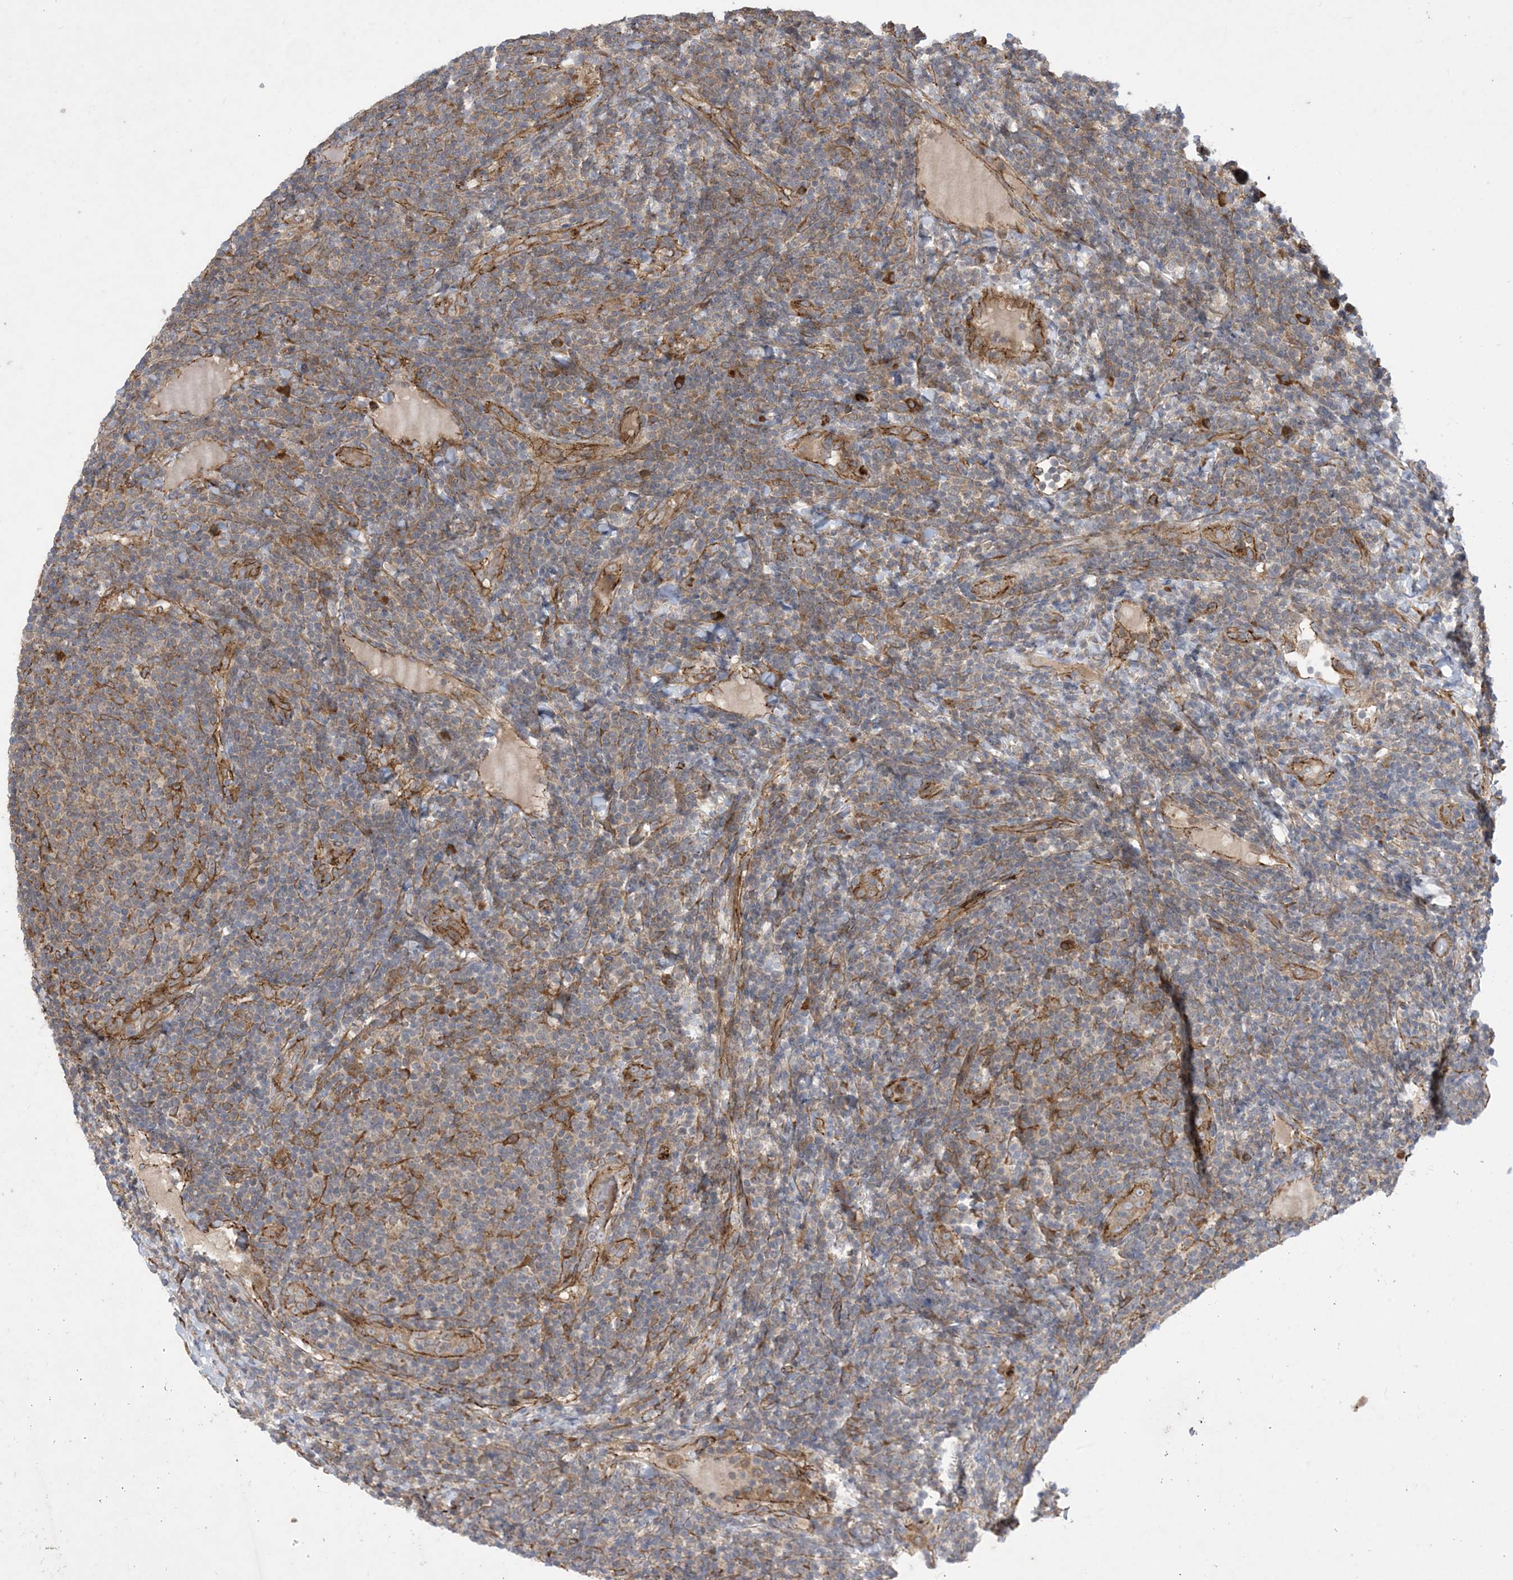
{"staining": {"intensity": "weak", "quantity": "25%-75%", "location": "cytoplasmic/membranous"}, "tissue": "lymphoma", "cell_type": "Tumor cells", "image_type": "cancer", "snomed": [{"axis": "morphology", "description": "Malignant lymphoma, non-Hodgkin's type, Low grade"}, {"axis": "topography", "description": "Lymph node"}], "caption": "Human lymphoma stained for a protein (brown) reveals weak cytoplasmic/membranous positive staining in approximately 25%-75% of tumor cells.", "gene": "OTOP1", "patient": {"sex": "male", "age": 66}}